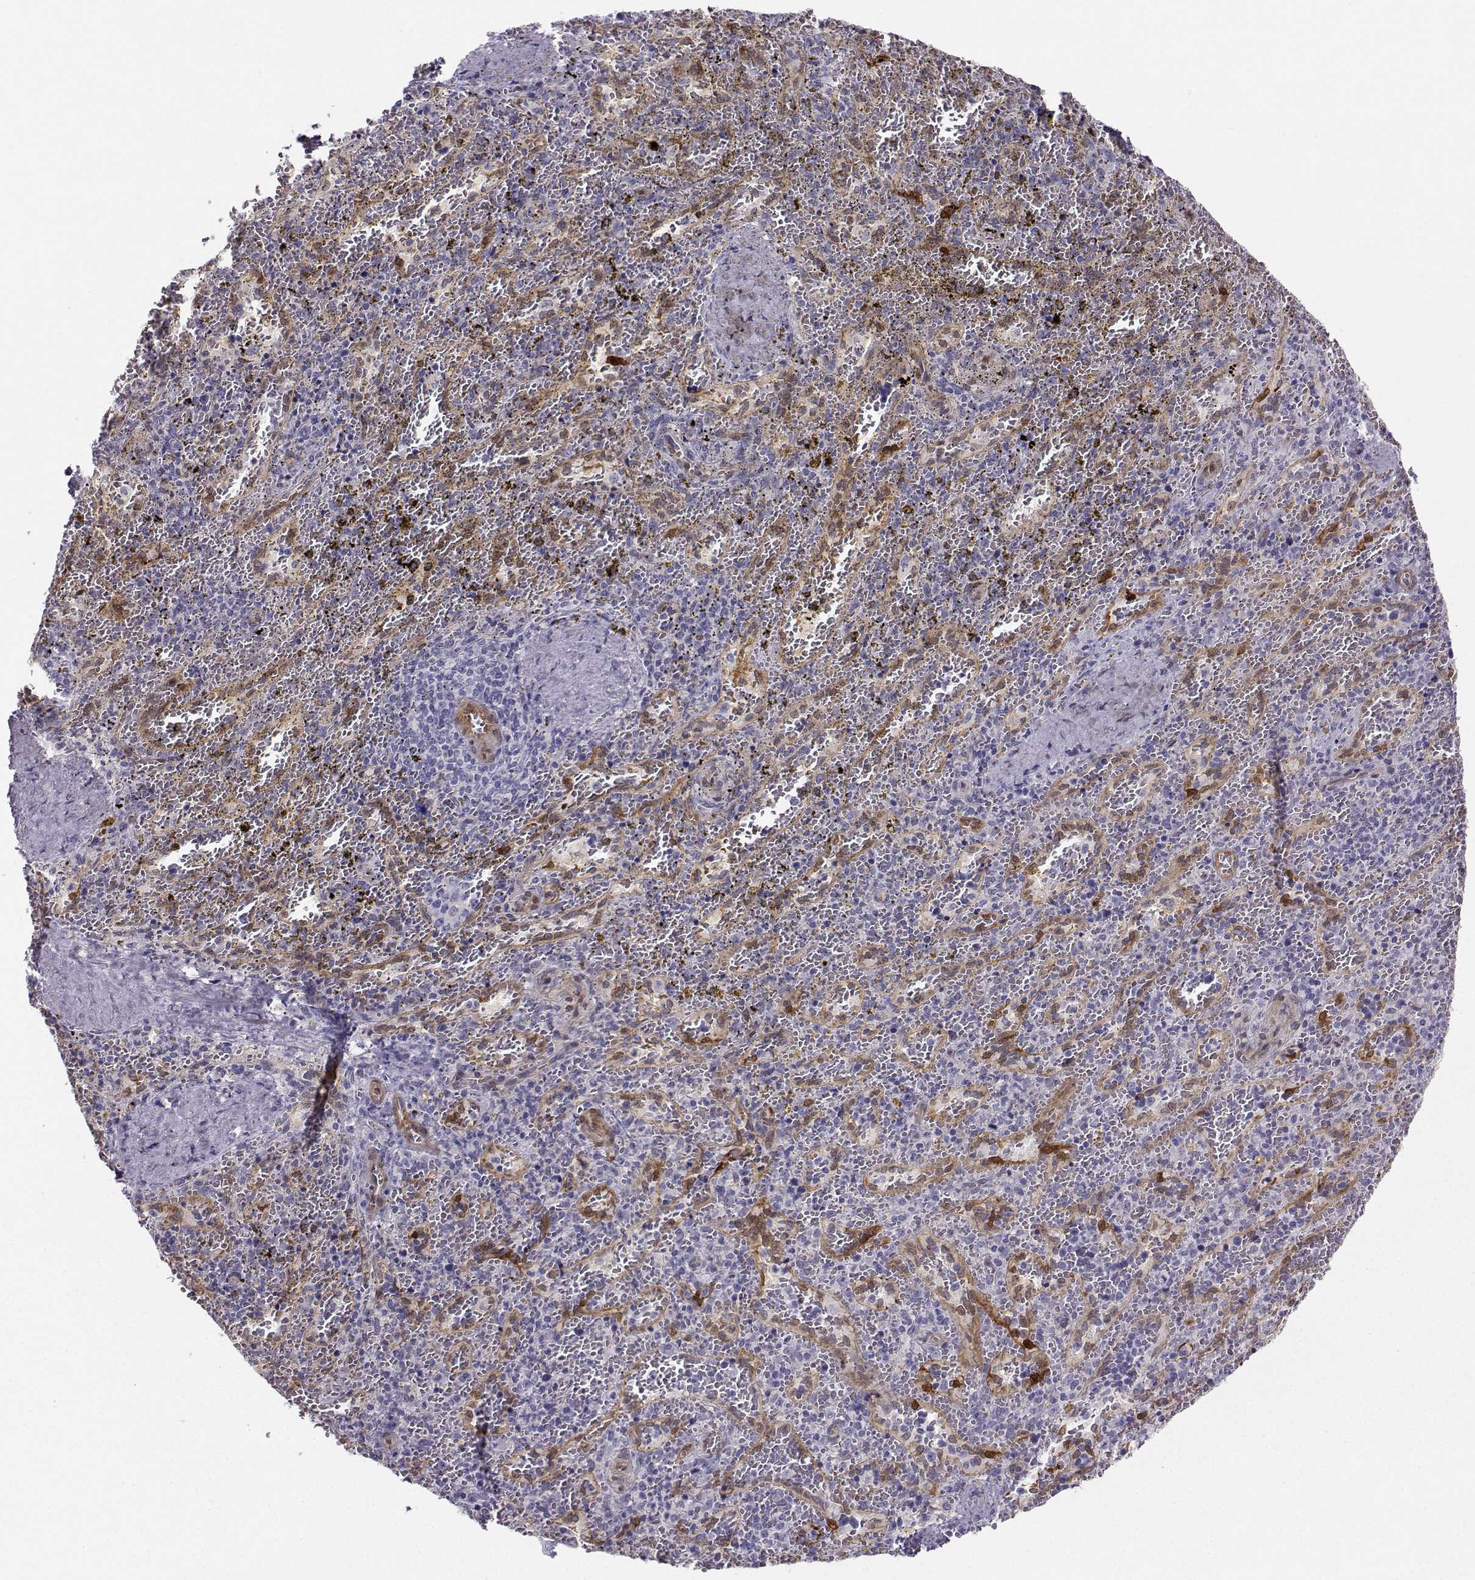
{"staining": {"intensity": "negative", "quantity": "none", "location": "none"}, "tissue": "spleen", "cell_type": "Cells in red pulp", "image_type": "normal", "snomed": [{"axis": "morphology", "description": "Normal tissue, NOS"}, {"axis": "topography", "description": "Spleen"}], "caption": "A micrograph of spleen stained for a protein shows no brown staining in cells in red pulp. The staining is performed using DAB (3,3'-diaminobenzidine) brown chromogen with nuclei counter-stained in using hematoxylin.", "gene": "NQO1", "patient": {"sex": "female", "age": 50}}